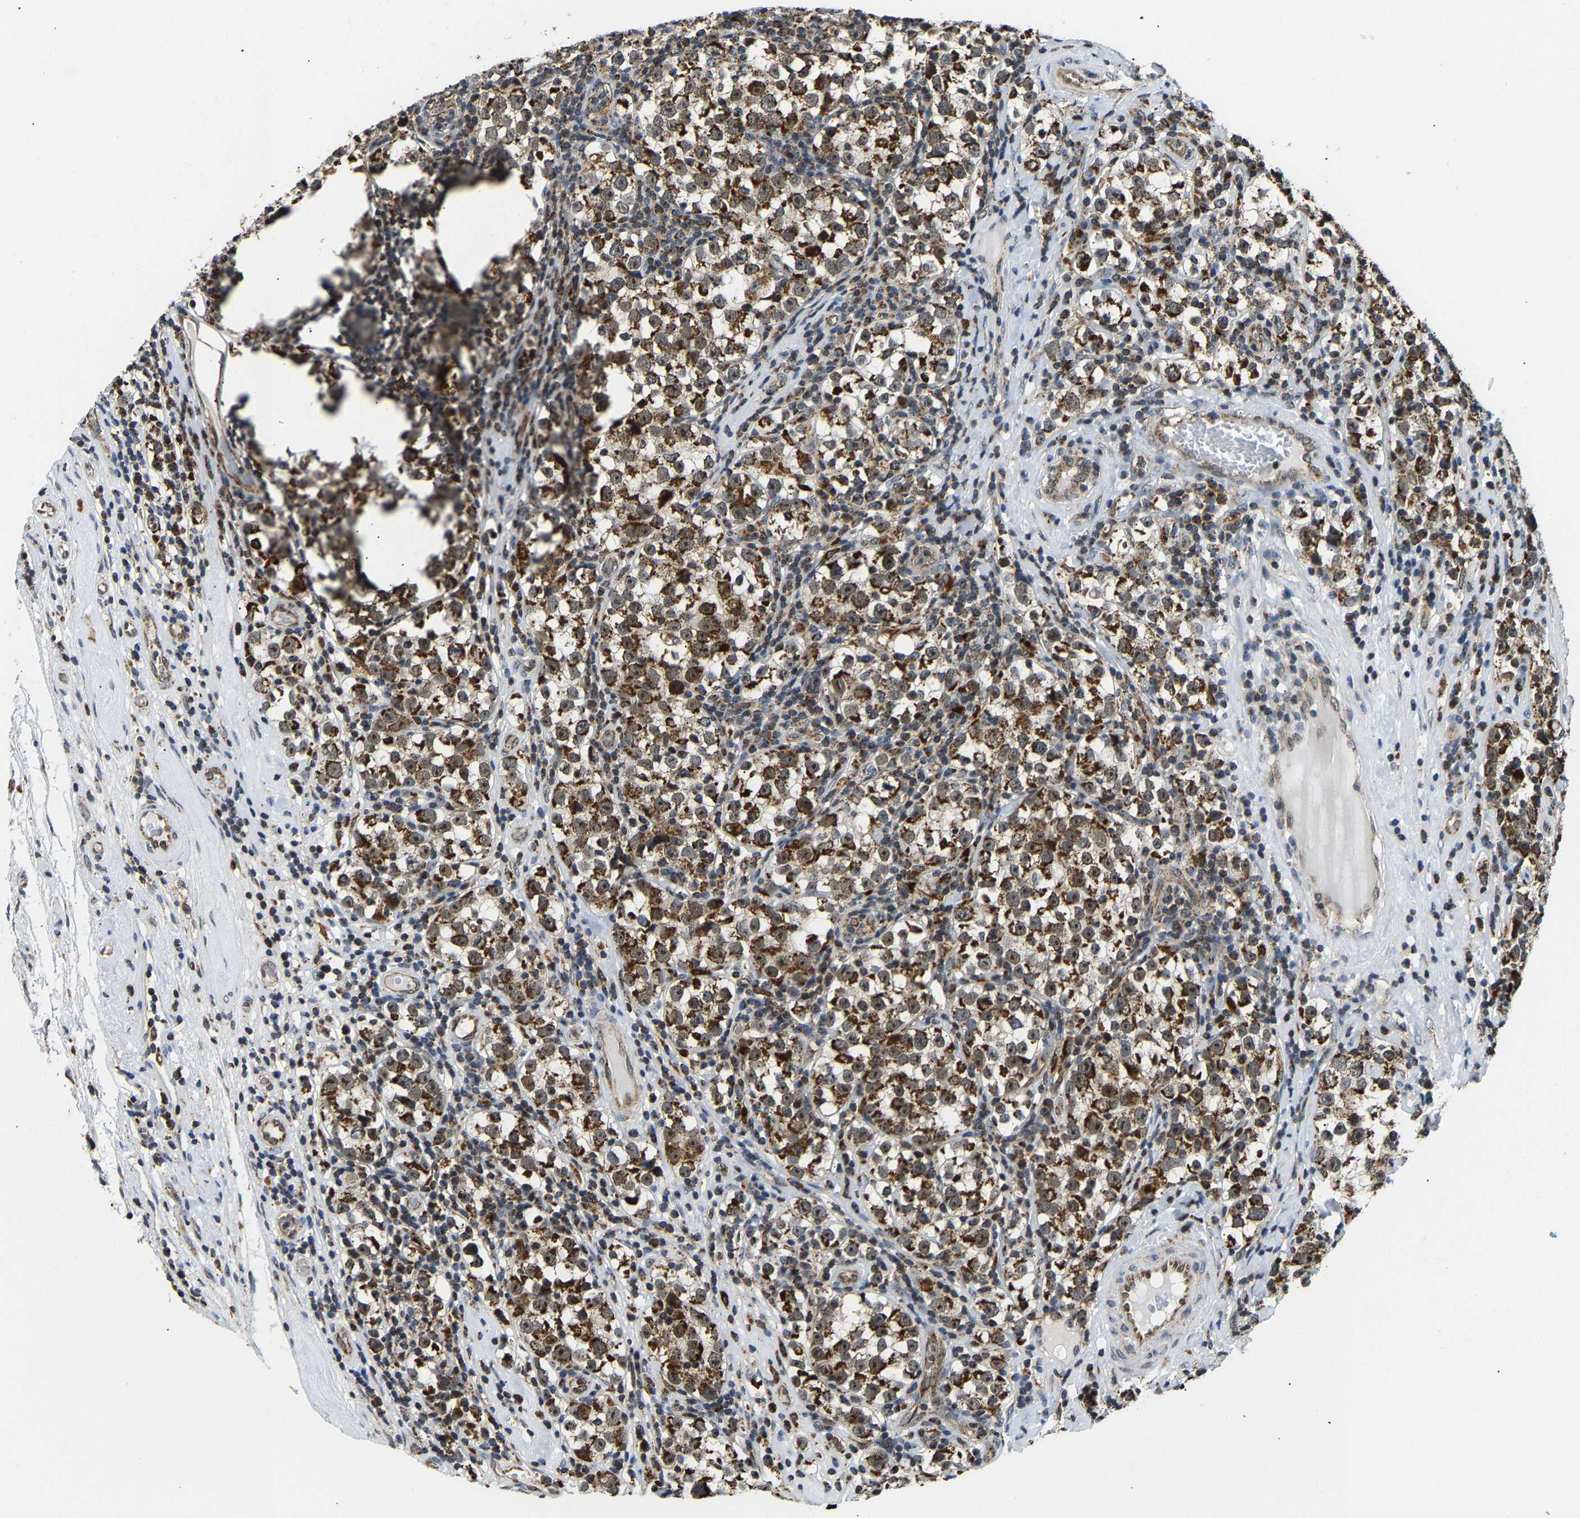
{"staining": {"intensity": "strong", "quantity": "25%-75%", "location": "cytoplasmic/membranous"}, "tissue": "testis cancer", "cell_type": "Tumor cells", "image_type": "cancer", "snomed": [{"axis": "morphology", "description": "Normal tissue, NOS"}, {"axis": "morphology", "description": "Seminoma, NOS"}, {"axis": "topography", "description": "Testis"}], "caption": "Immunohistochemistry (IHC) micrograph of neoplastic tissue: human testis cancer stained using immunohistochemistry (IHC) shows high levels of strong protein expression localized specifically in the cytoplasmic/membranous of tumor cells, appearing as a cytoplasmic/membranous brown color.", "gene": "GIMAP7", "patient": {"sex": "male", "age": 43}}